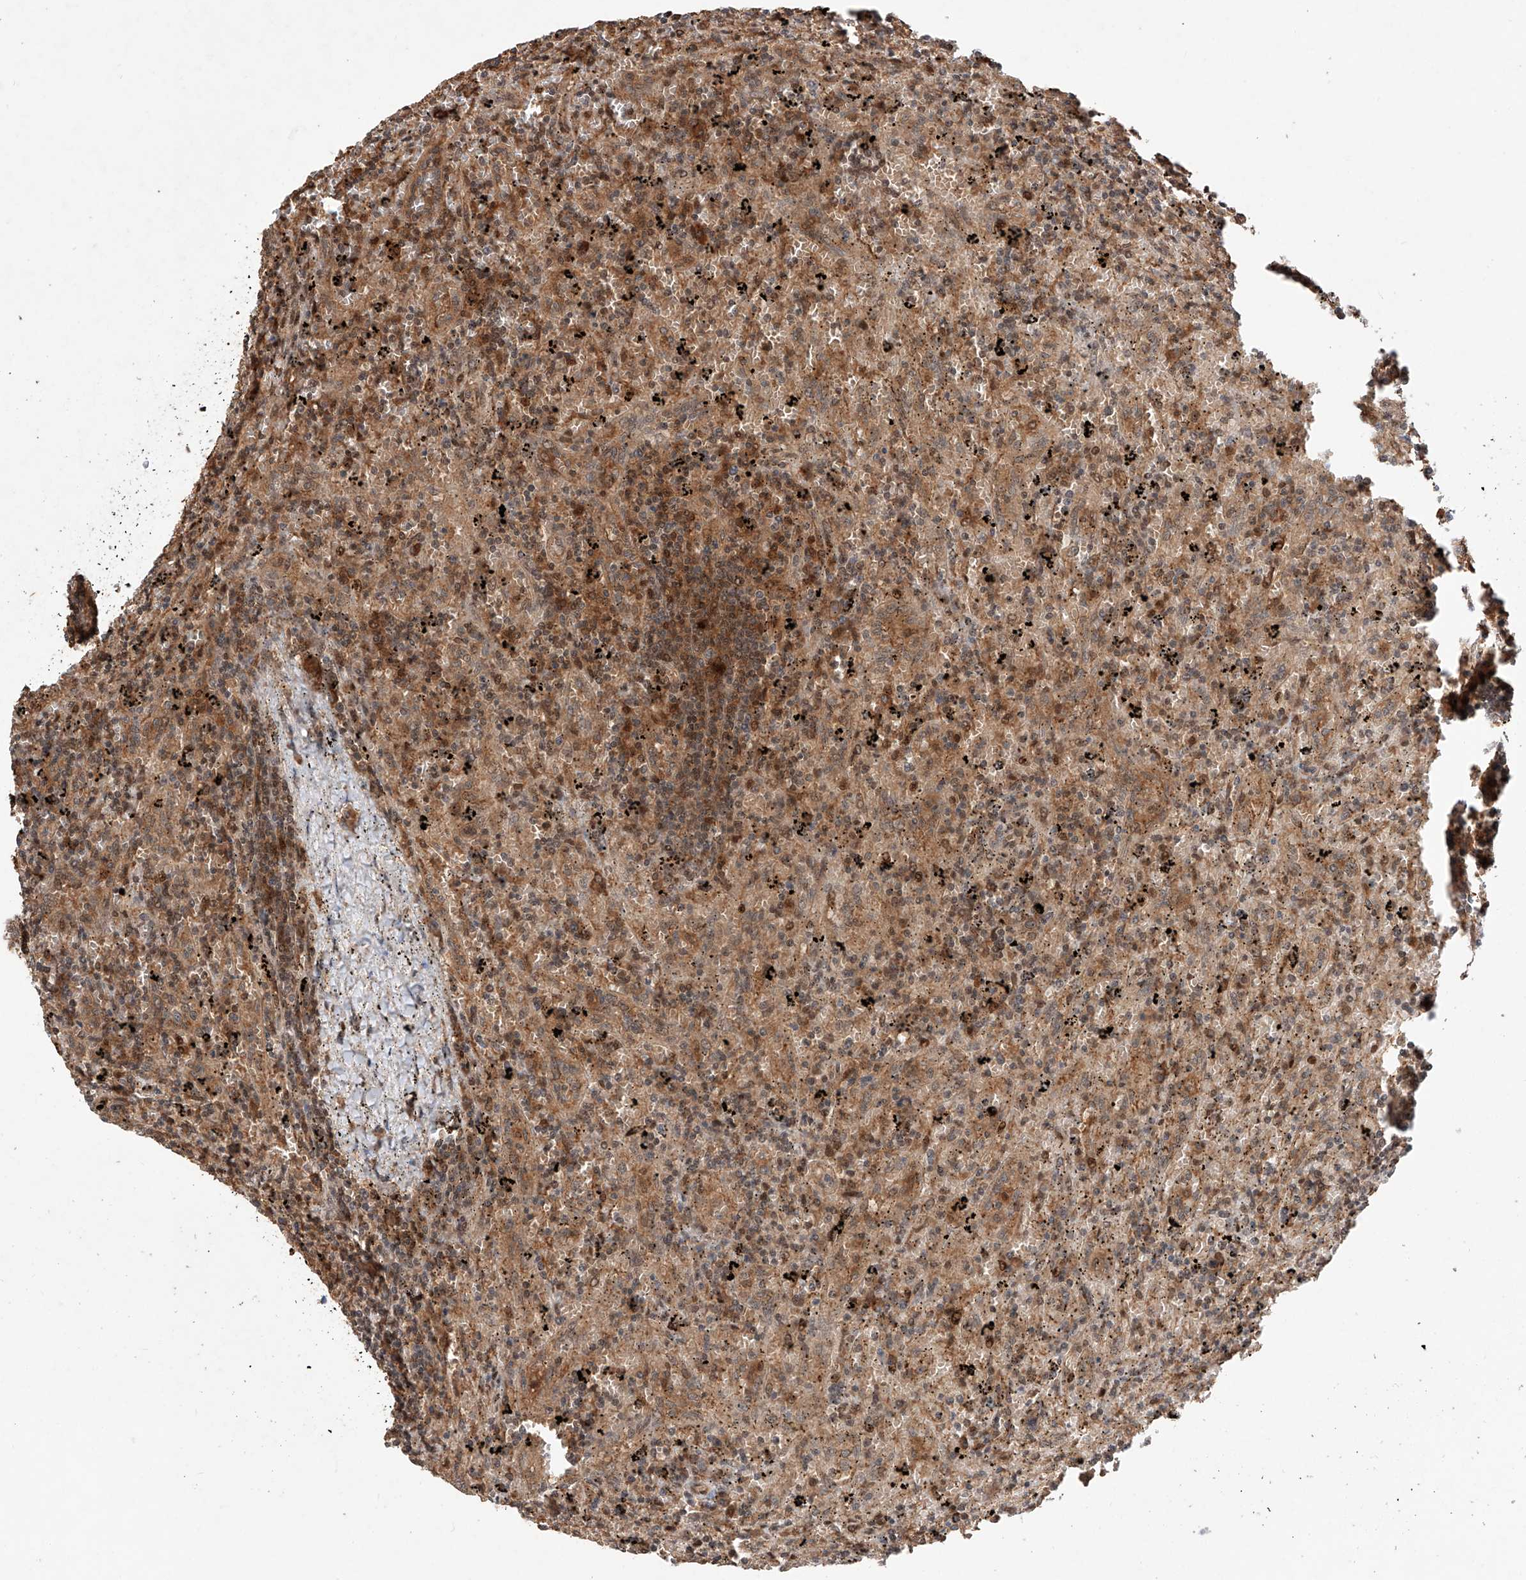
{"staining": {"intensity": "moderate", "quantity": "25%-75%", "location": "cytoplasmic/membranous,nuclear"}, "tissue": "lymphoma", "cell_type": "Tumor cells", "image_type": "cancer", "snomed": [{"axis": "morphology", "description": "Malignant lymphoma, non-Hodgkin's type, Low grade"}, {"axis": "topography", "description": "Spleen"}], "caption": "IHC (DAB) staining of human lymphoma shows moderate cytoplasmic/membranous and nuclear protein expression in about 25%-75% of tumor cells. Nuclei are stained in blue.", "gene": "RILPL2", "patient": {"sex": "male", "age": 76}}